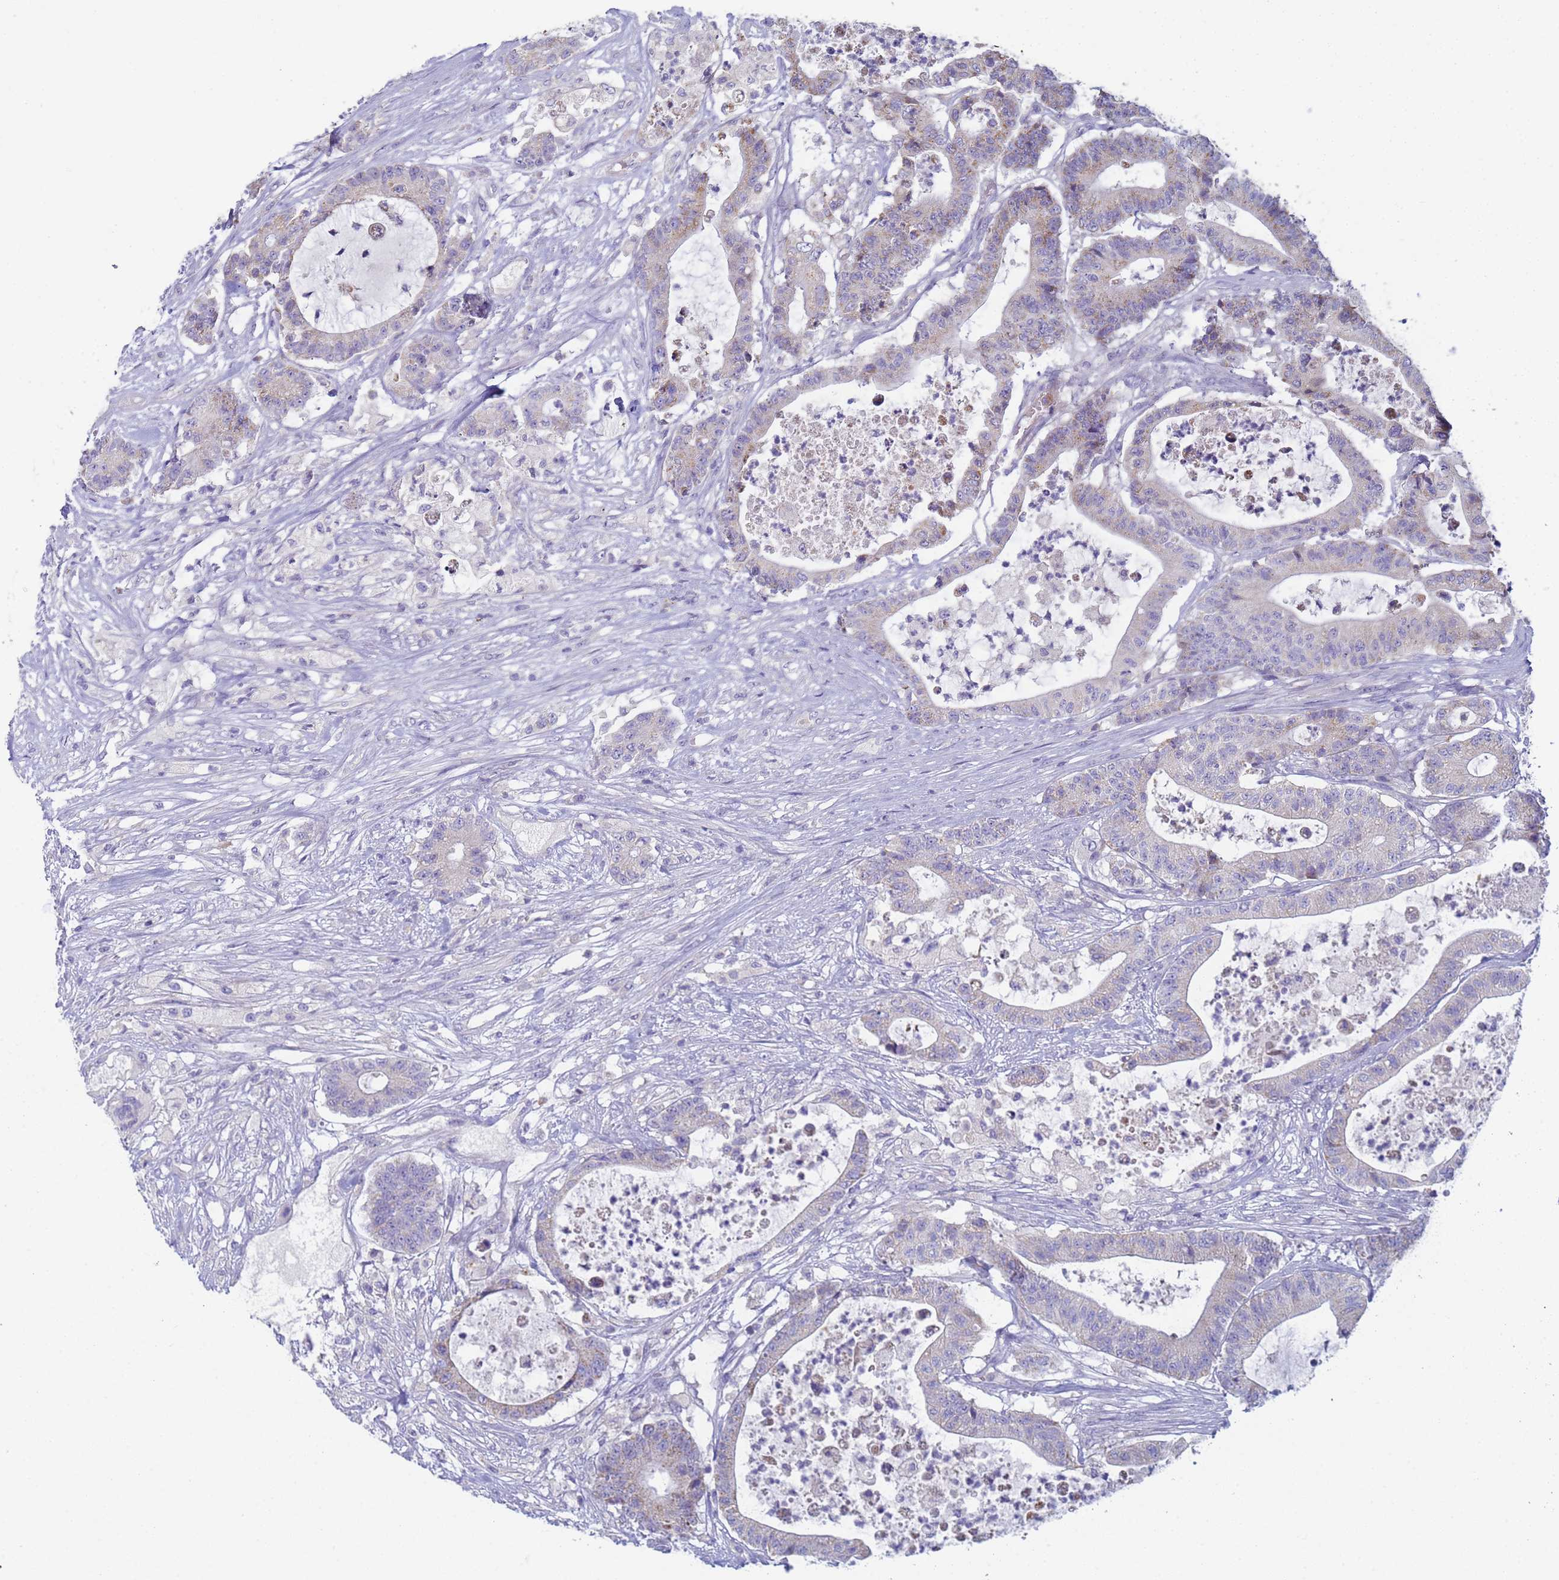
{"staining": {"intensity": "weak", "quantity": "<25%", "location": "cytoplasmic/membranous"}, "tissue": "colorectal cancer", "cell_type": "Tumor cells", "image_type": "cancer", "snomed": [{"axis": "morphology", "description": "Adenocarcinoma, NOS"}, {"axis": "topography", "description": "Colon"}], "caption": "The histopathology image reveals no staining of tumor cells in colorectal cancer (adenocarcinoma).", "gene": "CR1", "patient": {"sex": "female", "age": 84}}